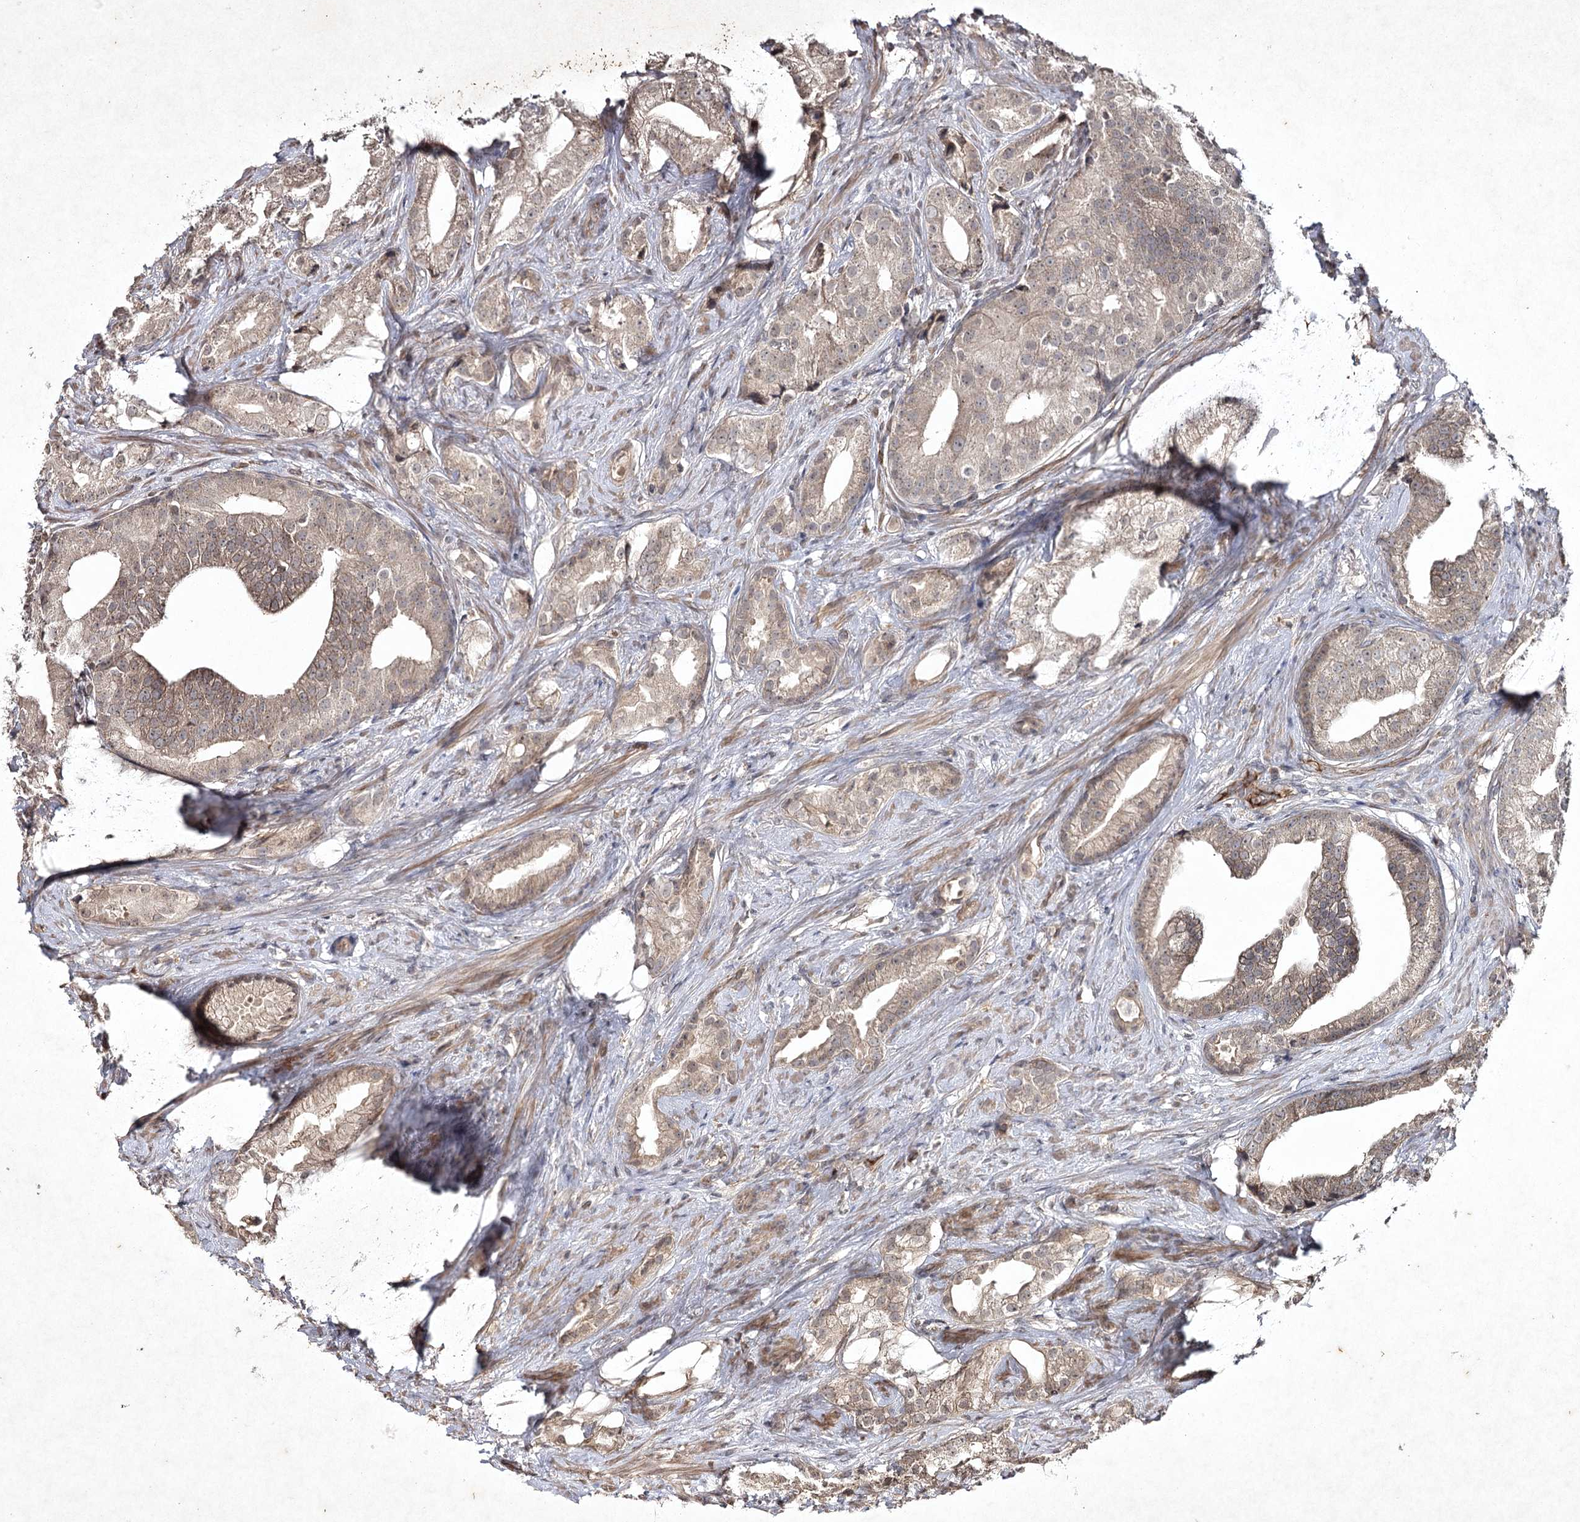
{"staining": {"intensity": "weak", "quantity": "25%-75%", "location": "cytoplasmic/membranous"}, "tissue": "prostate cancer", "cell_type": "Tumor cells", "image_type": "cancer", "snomed": [{"axis": "morphology", "description": "Adenocarcinoma, Low grade"}, {"axis": "topography", "description": "Prostate"}], "caption": "Tumor cells reveal low levels of weak cytoplasmic/membranous expression in about 25%-75% of cells in prostate cancer (low-grade adenocarcinoma).", "gene": "CYP2B6", "patient": {"sex": "male", "age": 71}}